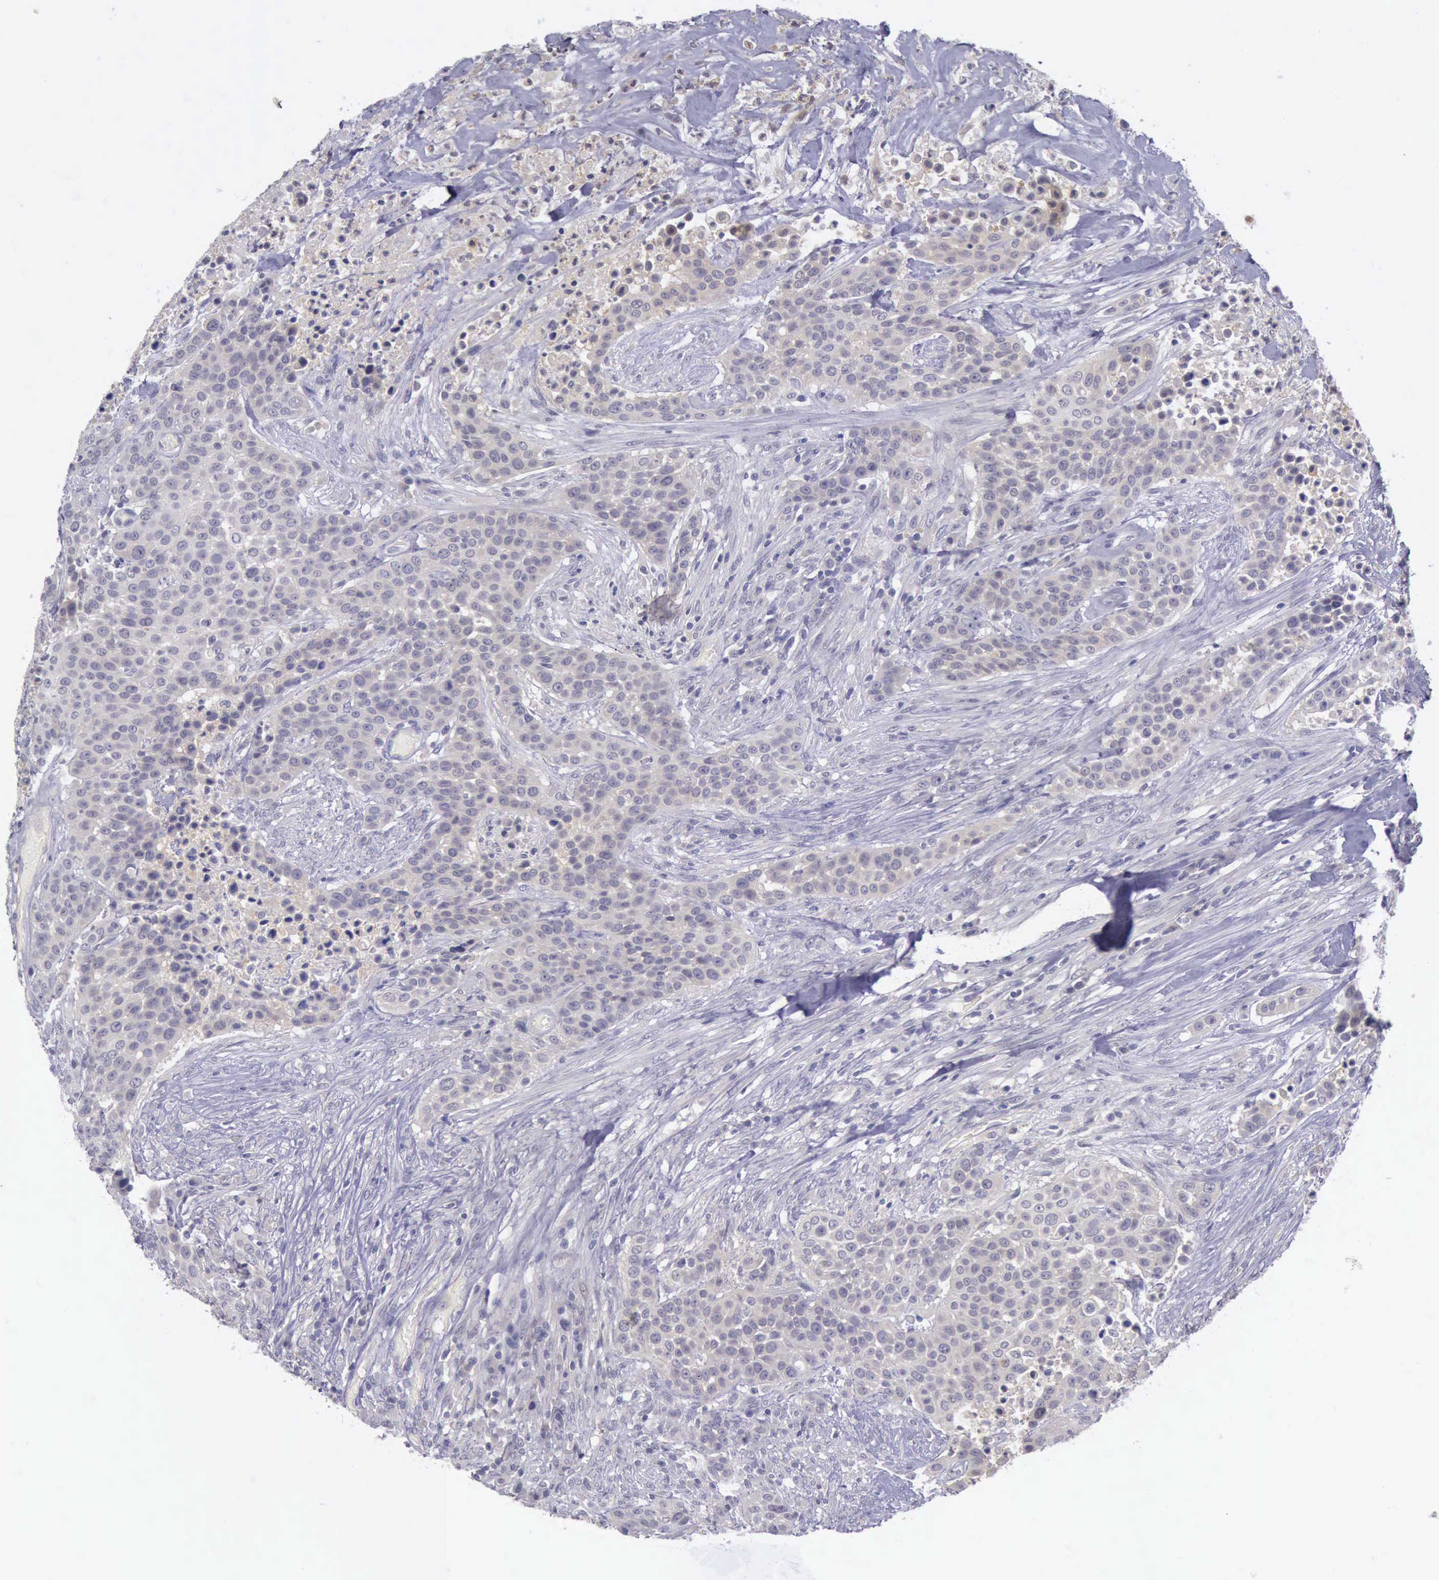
{"staining": {"intensity": "negative", "quantity": "none", "location": "none"}, "tissue": "urothelial cancer", "cell_type": "Tumor cells", "image_type": "cancer", "snomed": [{"axis": "morphology", "description": "Urothelial carcinoma, High grade"}, {"axis": "topography", "description": "Urinary bladder"}], "caption": "Immunohistochemistry of human urothelial carcinoma (high-grade) shows no expression in tumor cells. (DAB (3,3'-diaminobenzidine) IHC with hematoxylin counter stain).", "gene": "ARNT2", "patient": {"sex": "male", "age": 74}}